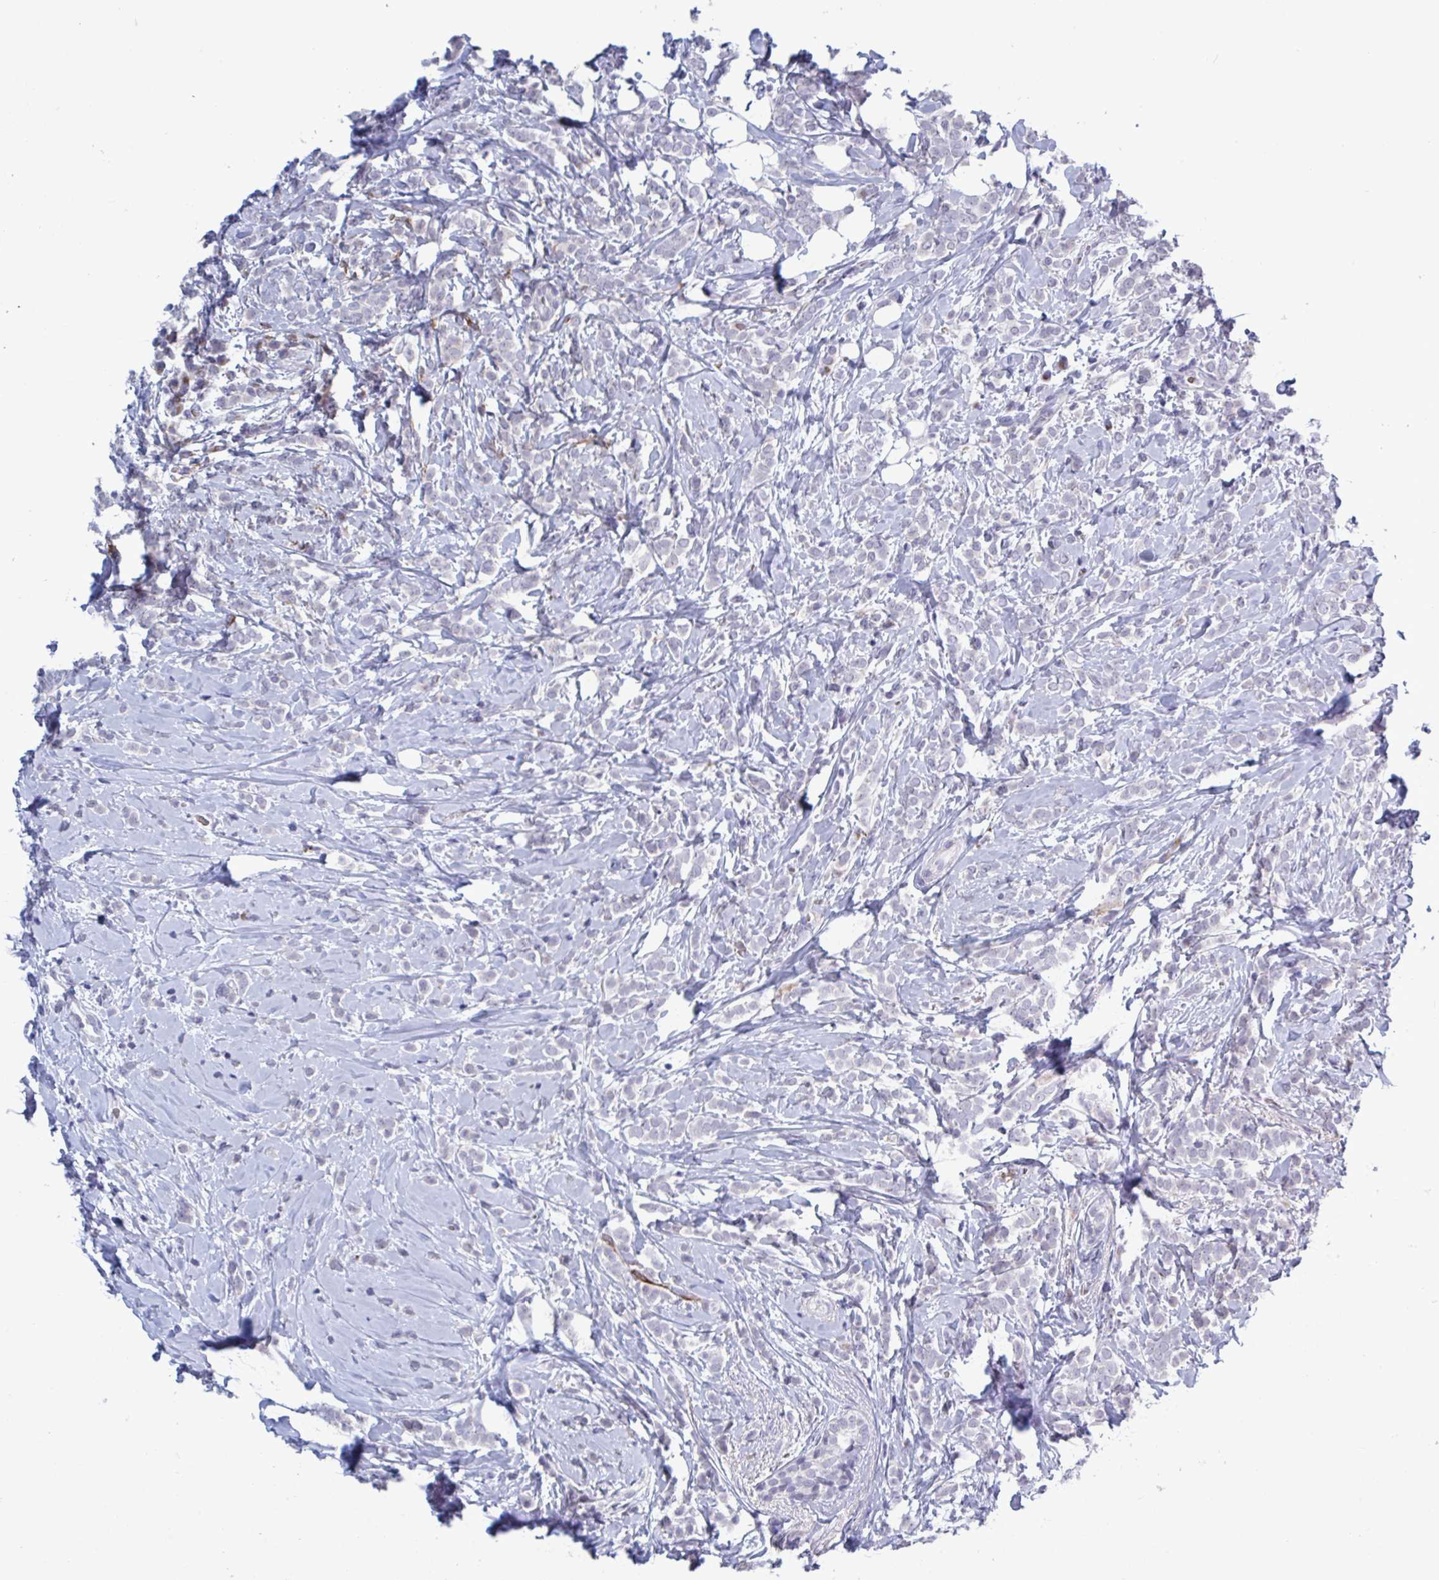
{"staining": {"intensity": "negative", "quantity": "none", "location": "none"}, "tissue": "breast cancer", "cell_type": "Tumor cells", "image_type": "cancer", "snomed": [{"axis": "morphology", "description": "Lobular carcinoma"}, {"axis": "topography", "description": "Breast"}], "caption": "Breast cancer was stained to show a protein in brown. There is no significant positivity in tumor cells.", "gene": "HSD11B2", "patient": {"sex": "female", "age": 49}}